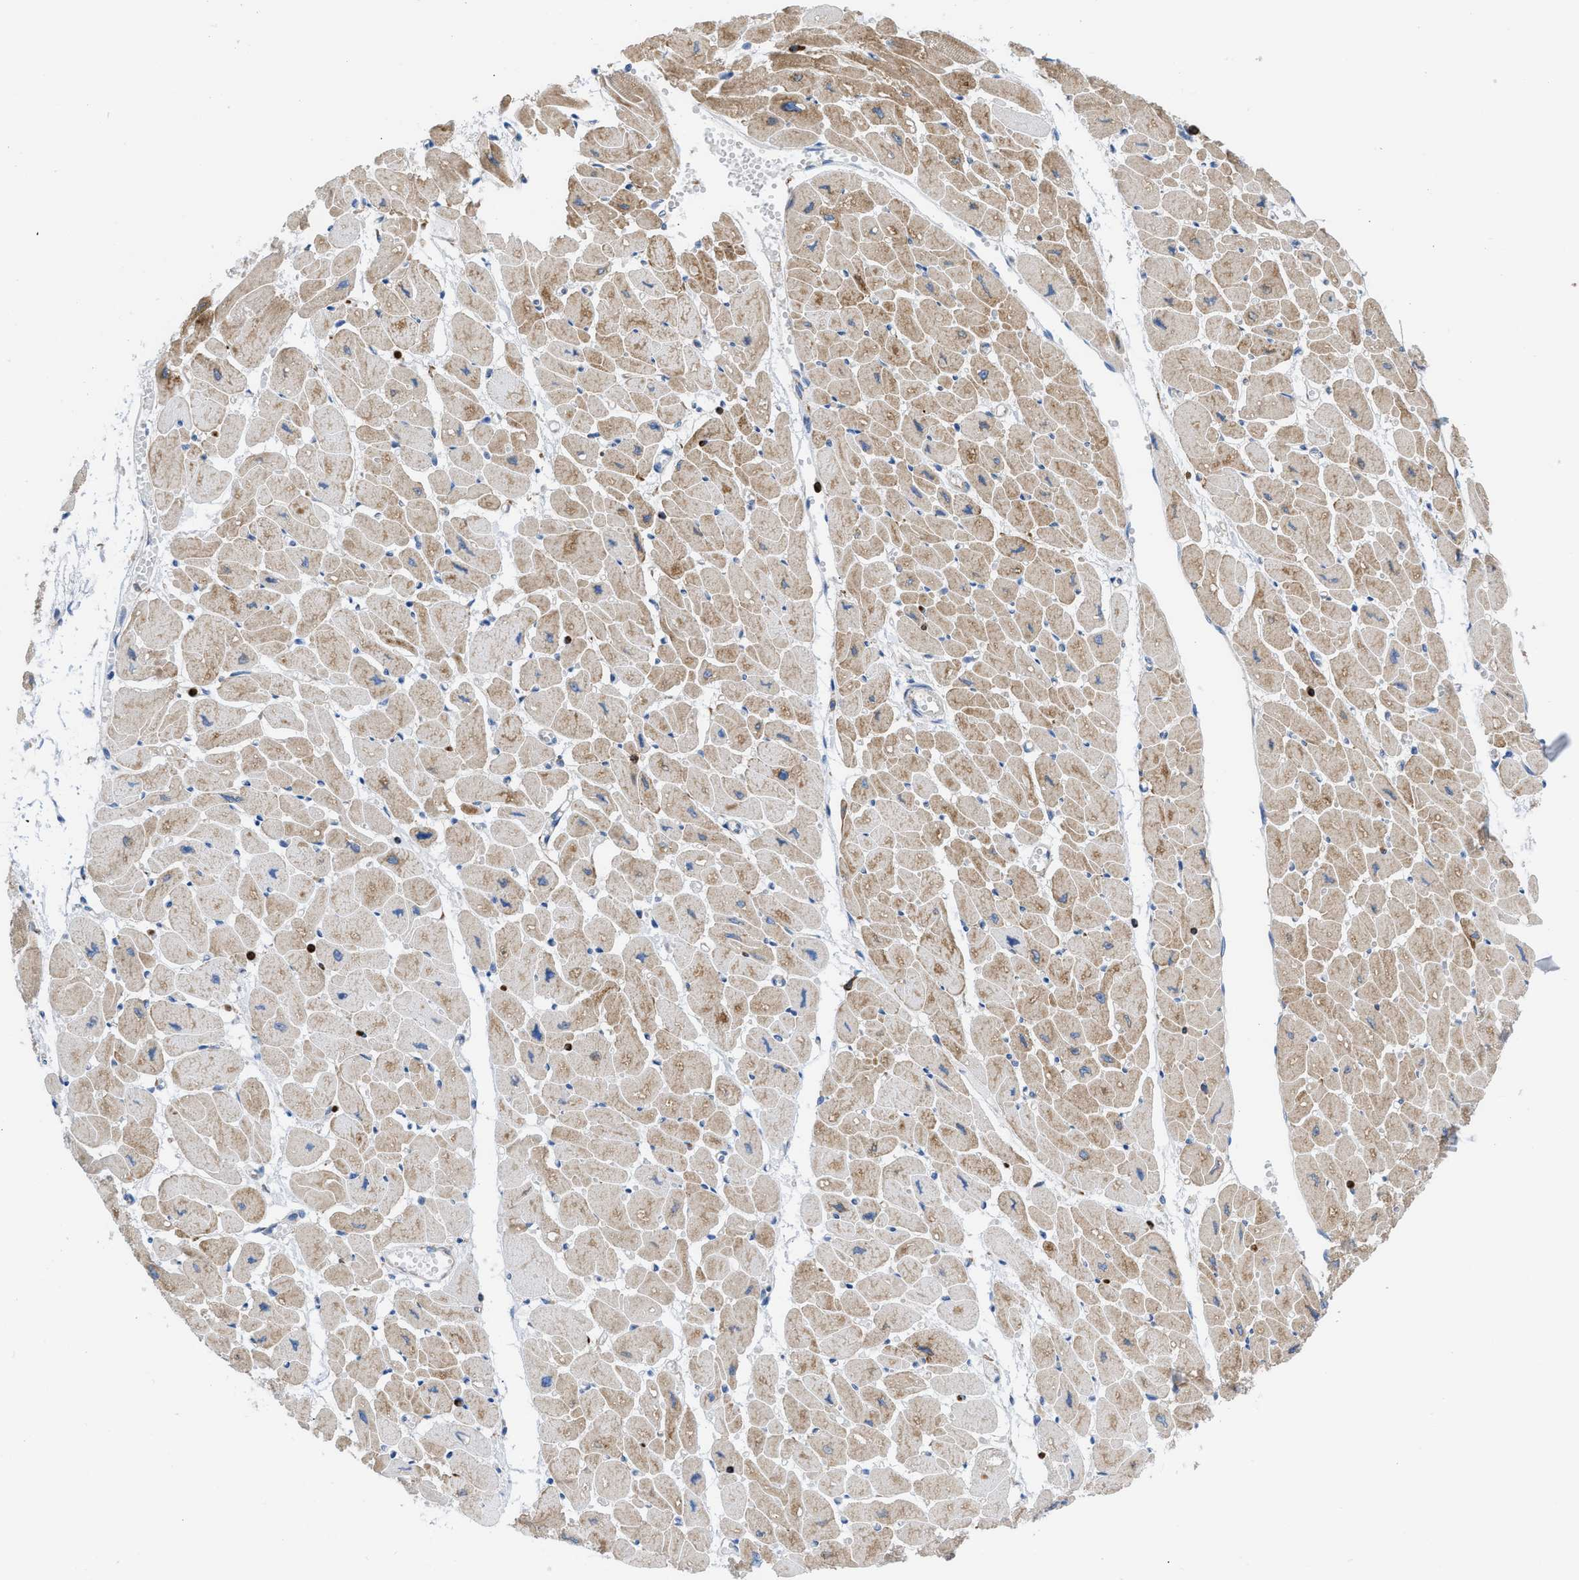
{"staining": {"intensity": "moderate", "quantity": ">75%", "location": "cytoplasmic/membranous"}, "tissue": "heart muscle", "cell_type": "Cardiomyocytes", "image_type": "normal", "snomed": [{"axis": "morphology", "description": "Normal tissue, NOS"}, {"axis": "topography", "description": "Heart"}], "caption": "The micrograph reveals immunohistochemical staining of unremarkable heart muscle. There is moderate cytoplasmic/membranous positivity is seen in approximately >75% of cardiomyocytes.", "gene": "GPAT4", "patient": {"sex": "female", "age": 54}}